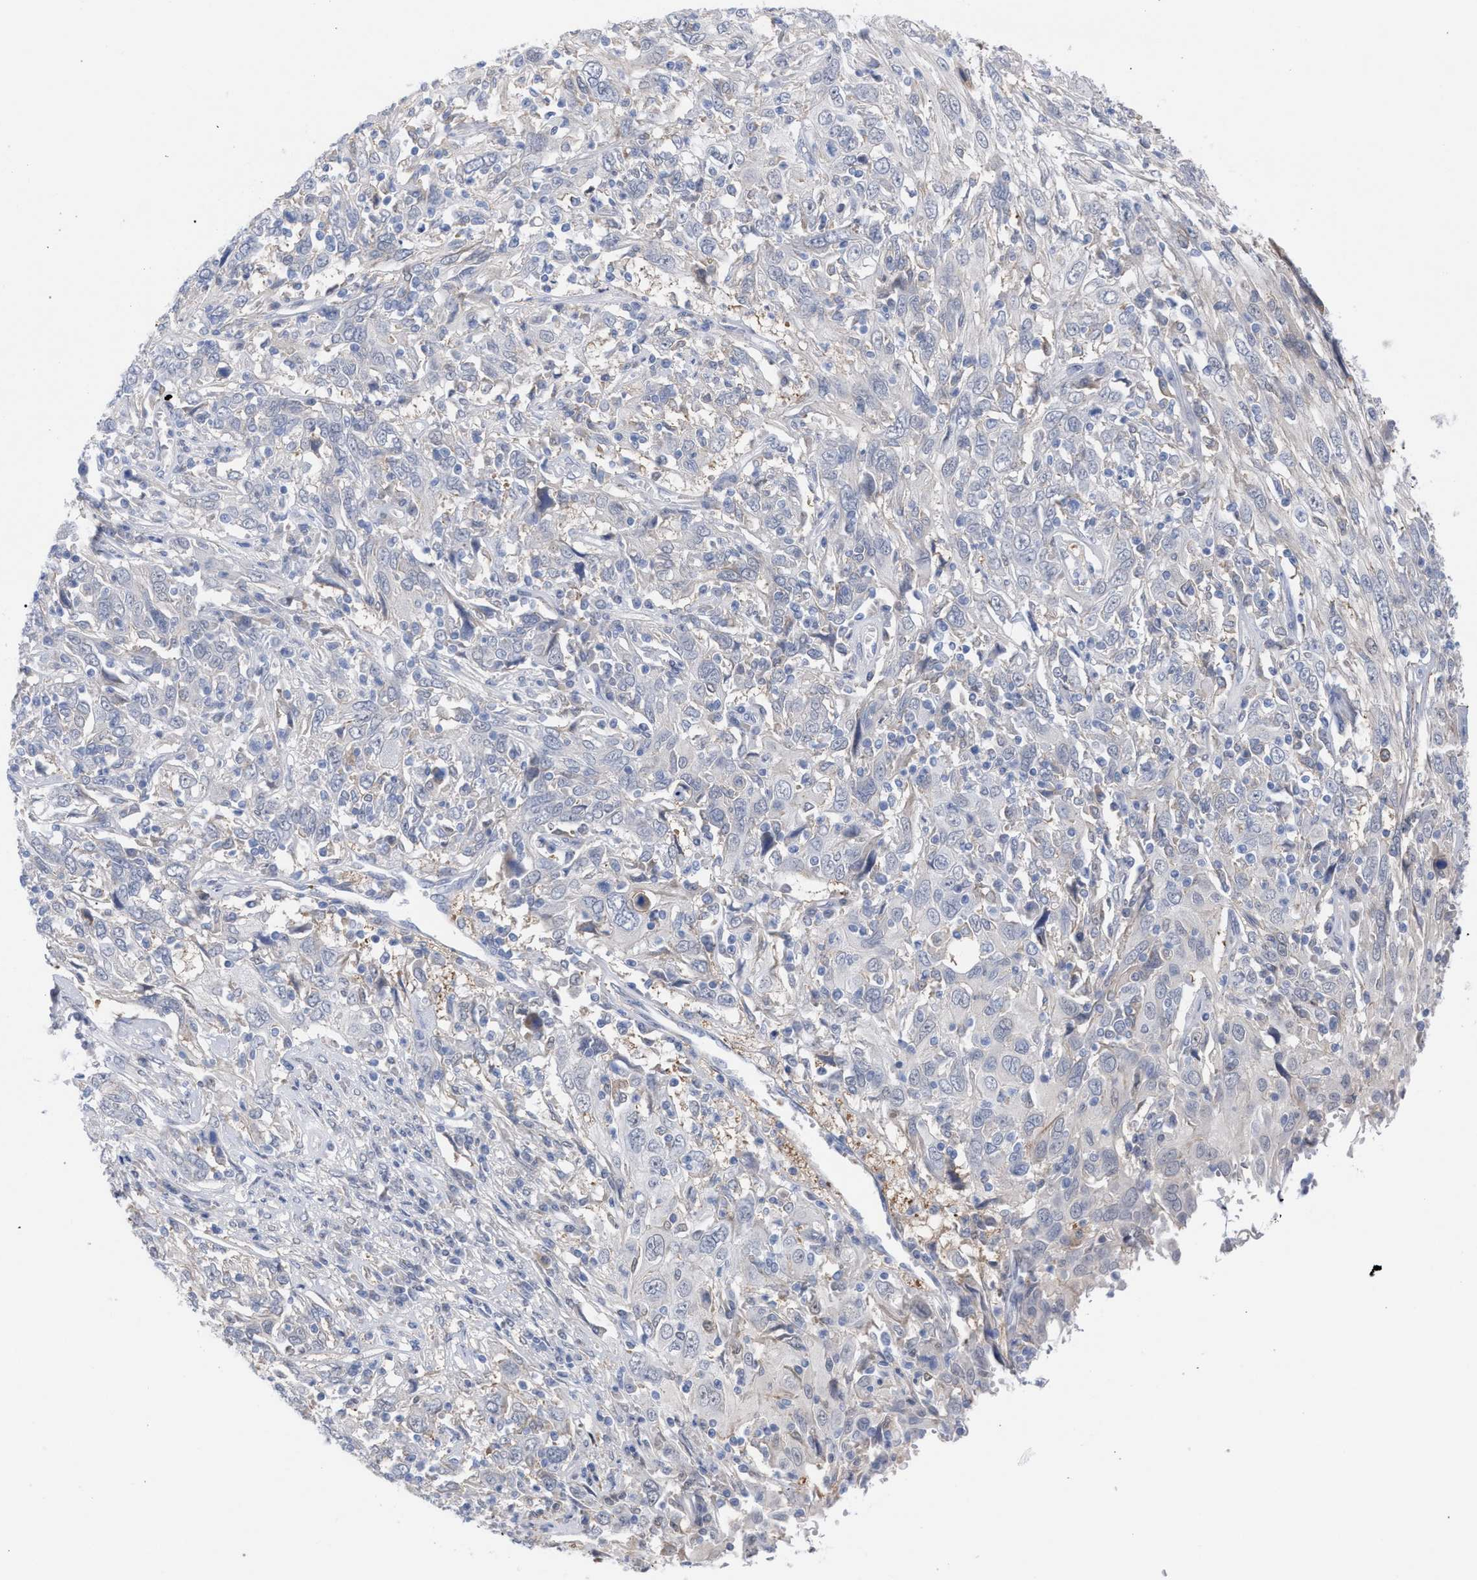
{"staining": {"intensity": "negative", "quantity": "none", "location": "none"}, "tissue": "cervical cancer", "cell_type": "Tumor cells", "image_type": "cancer", "snomed": [{"axis": "morphology", "description": "Squamous cell carcinoma, NOS"}, {"axis": "topography", "description": "Cervix"}], "caption": "High power microscopy micrograph of an immunohistochemistry (IHC) image of cervical cancer, revealing no significant staining in tumor cells.", "gene": "FHOD3", "patient": {"sex": "female", "age": 46}}